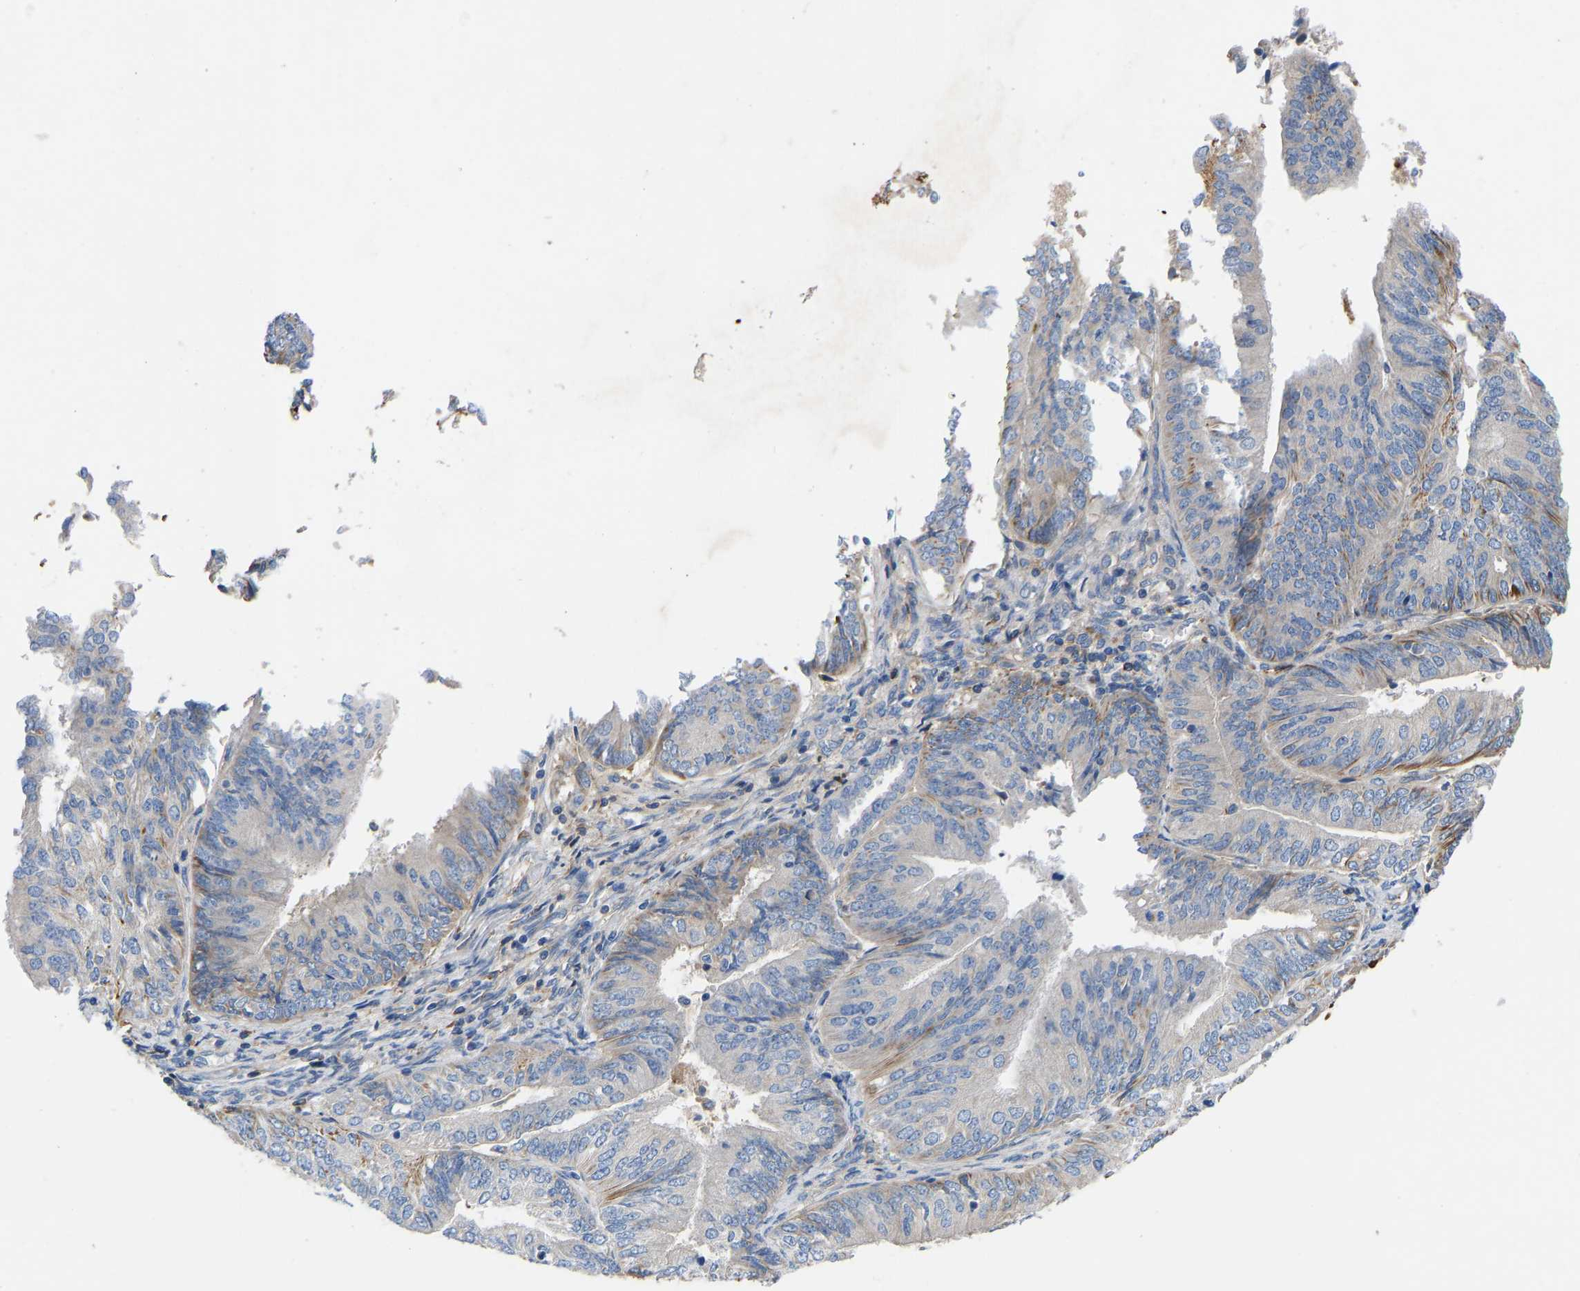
{"staining": {"intensity": "moderate", "quantity": "<25%", "location": "cytoplasmic/membranous"}, "tissue": "endometrial cancer", "cell_type": "Tumor cells", "image_type": "cancer", "snomed": [{"axis": "morphology", "description": "Adenocarcinoma, NOS"}, {"axis": "topography", "description": "Endometrium"}], "caption": "Immunohistochemical staining of endometrial cancer reveals low levels of moderate cytoplasmic/membranous positivity in about <25% of tumor cells. (brown staining indicates protein expression, while blue staining denotes nuclei).", "gene": "HSPG2", "patient": {"sex": "female", "age": 58}}